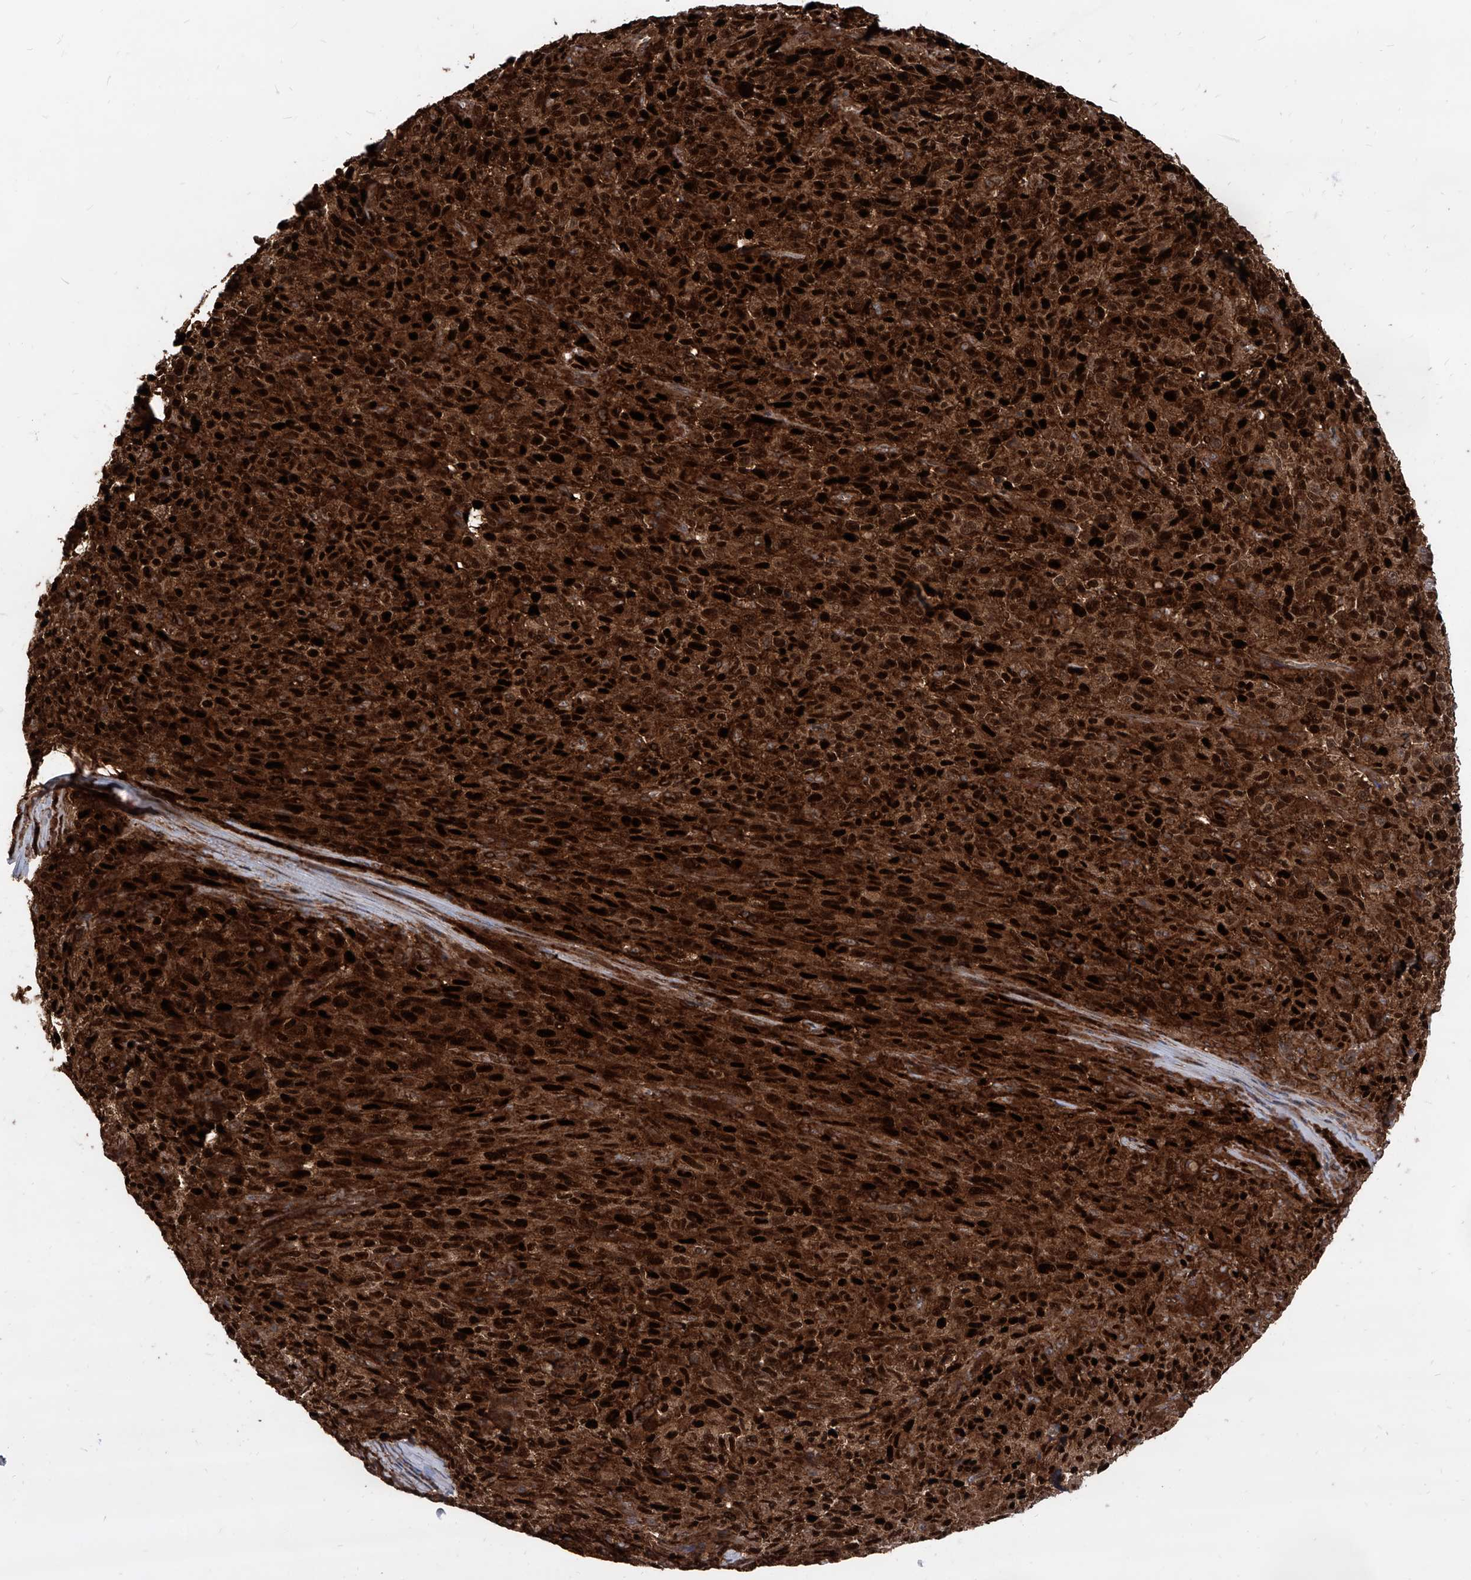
{"staining": {"intensity": "strong", "quantity": ">75%", "location": "cytoplasmic/membranous,nuclear"}, "tissue": "melanoma", "cell_type": "Tumor cells", "image_type": "cancer", "snomed": [{"axis": "morphology", "description": "Malignant melanoma, NOS"}, {"axis": "topography", "description": "Skin"}], "caption": "A photomicrograph of melanoma stained for a protein demonstrates strong cytoplasmic/membranous and nuclear brown staining in tumor cells.", "gene": "MAGED2", "patient": {"sex": "female", "age": 82}}